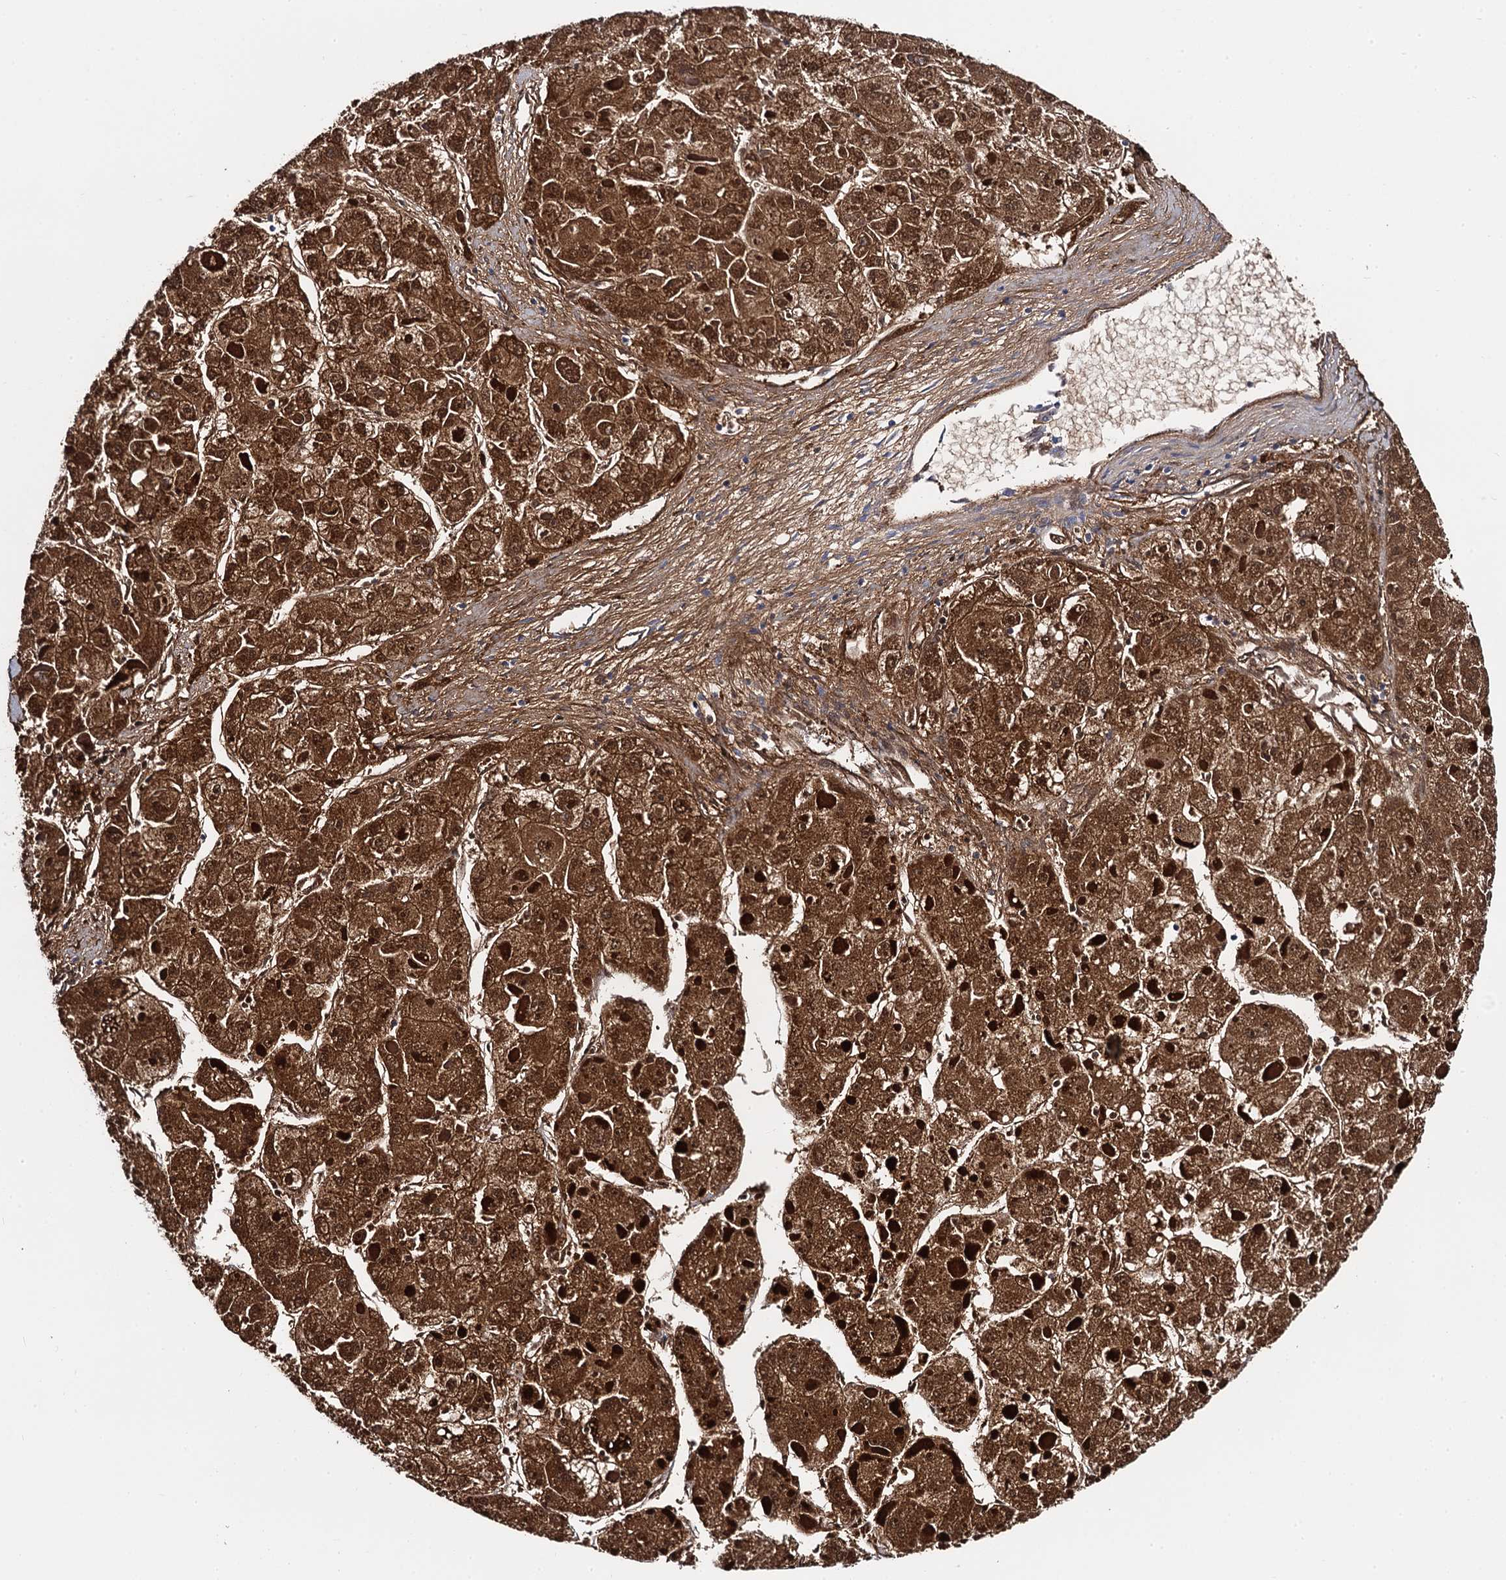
{"staining": {"intensity": "strong", "quantity": ">75%", "location": "cytoplasmic/membranous,nuclear"}, "tissue": "liver cancer", "cell_type": "Tumor cells", "image_type": "cancer", "snomed": [{"axis": "morphology", "description": "Carcinoma, Hepatocellular, NOS"}, {"axis": "topography", "description": "Liver"}], "caption": "Immunohistochemistry micrograph of neoplastic tissue: liver hepatocellular carcinoma stained using immunohistochemistry reveals high levels of strong protein expression localized specifically in the cytoplasmic/membranous and nuclear of tumor cells, appearing as a cytoplasmic/membranous and nuclear brown color.", "gene": "ACADSB", "patient": {"sex": "female", "age": 73}}